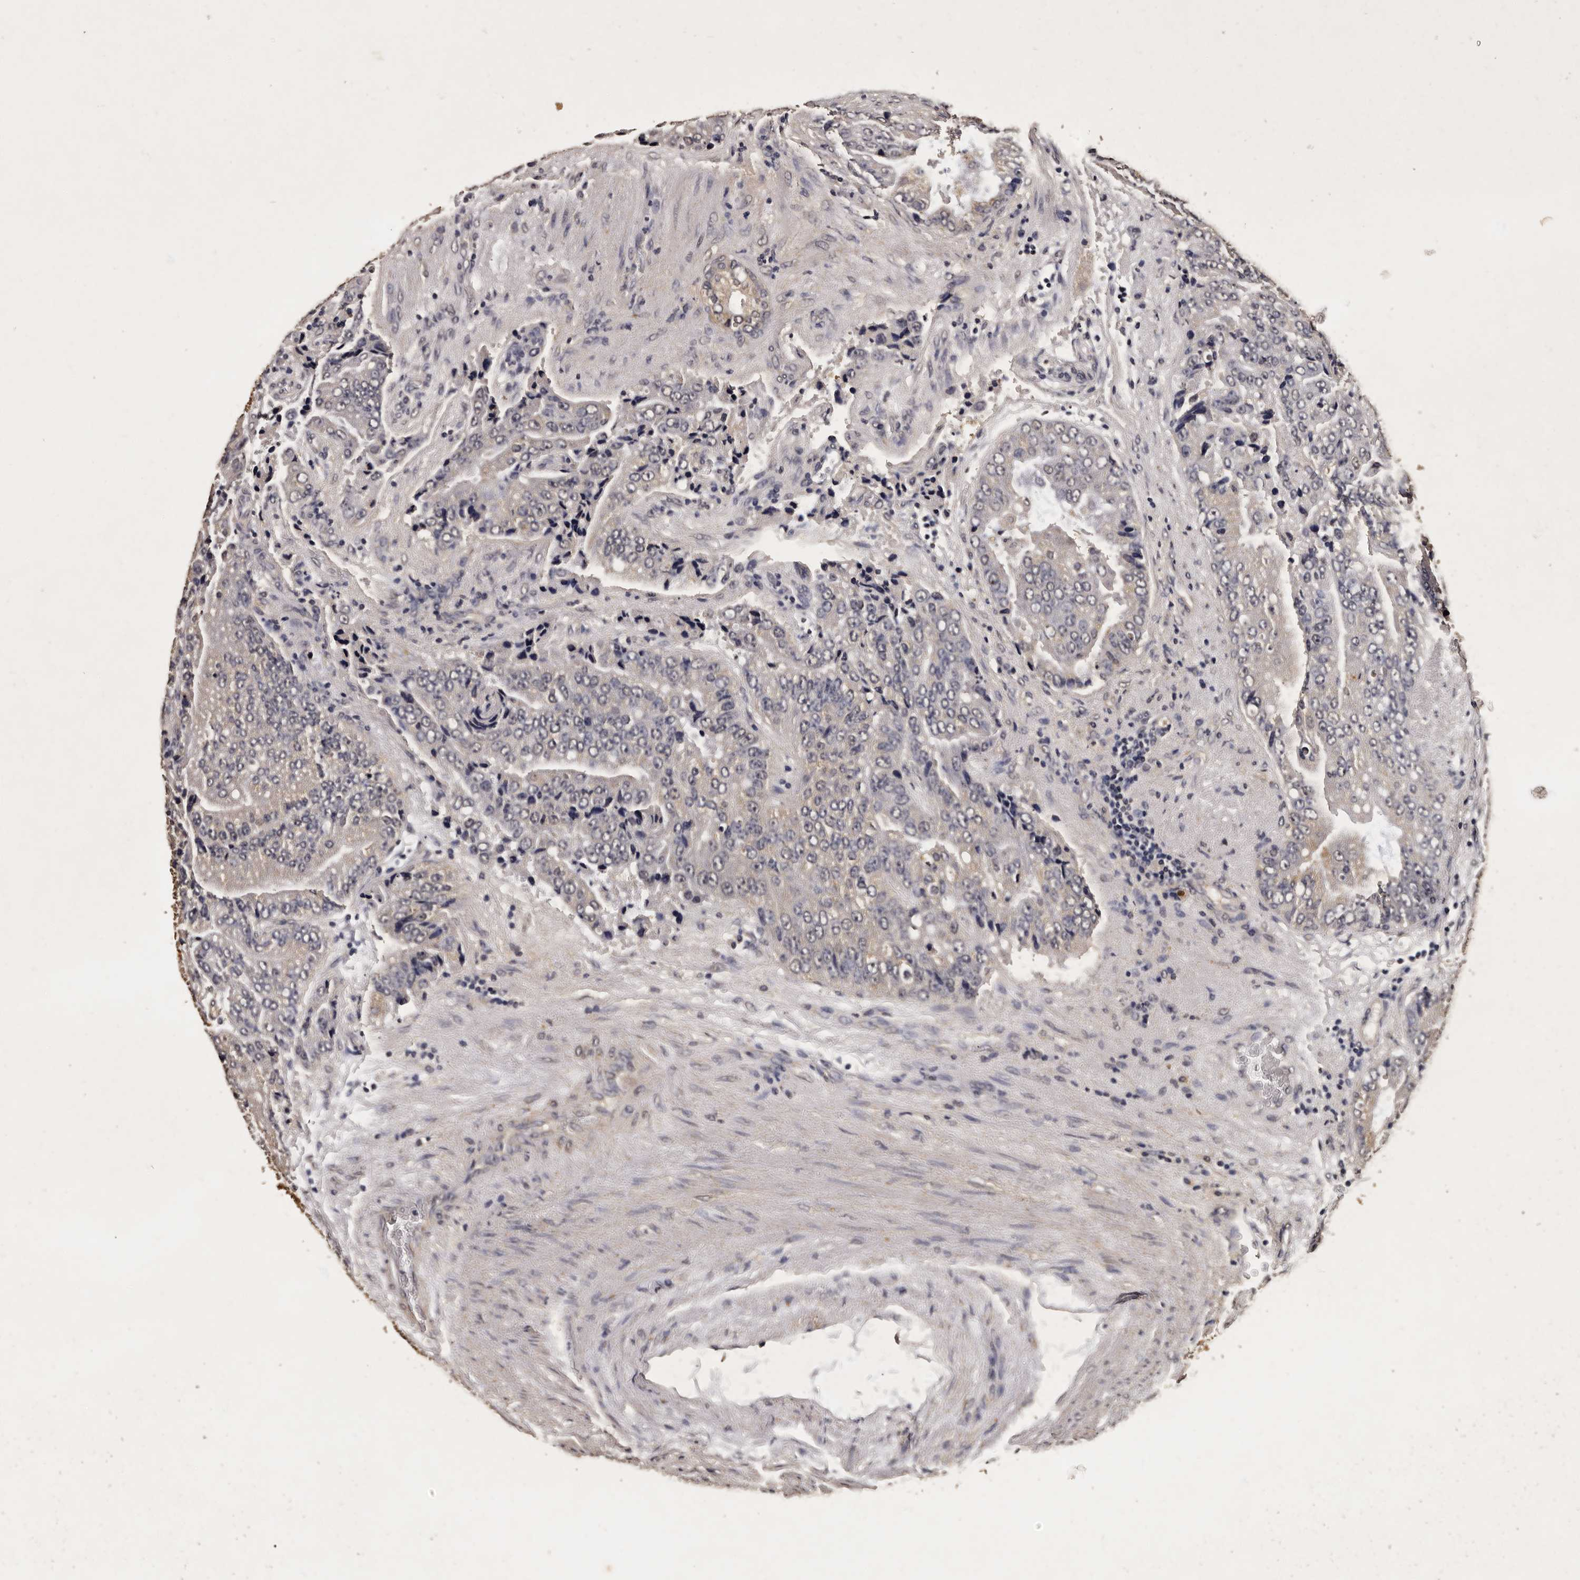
{"staining": {"intensity": "negative", "quantity": "none", "location": "none"}, "tissue": "prostate cancer", "cell_type": "Tumor cells", "image_type": "cancer", "snomed": [{"axis": "morphology", "description": "Adenocarcinoma, High grade"}, {"axis": "topography", "description": "Prostate"}], "caption": "Immunohistochemistry photomicrograph of neoplastic tissue: human prostate cancer (high-grade adenocarcinoma) stained with DAB (3,3'-diaminobenzidine) reveals no significant protein positivity in tumor cells.", "gene": "PARS2", "patient": {"sex": "male", "age": 70}}